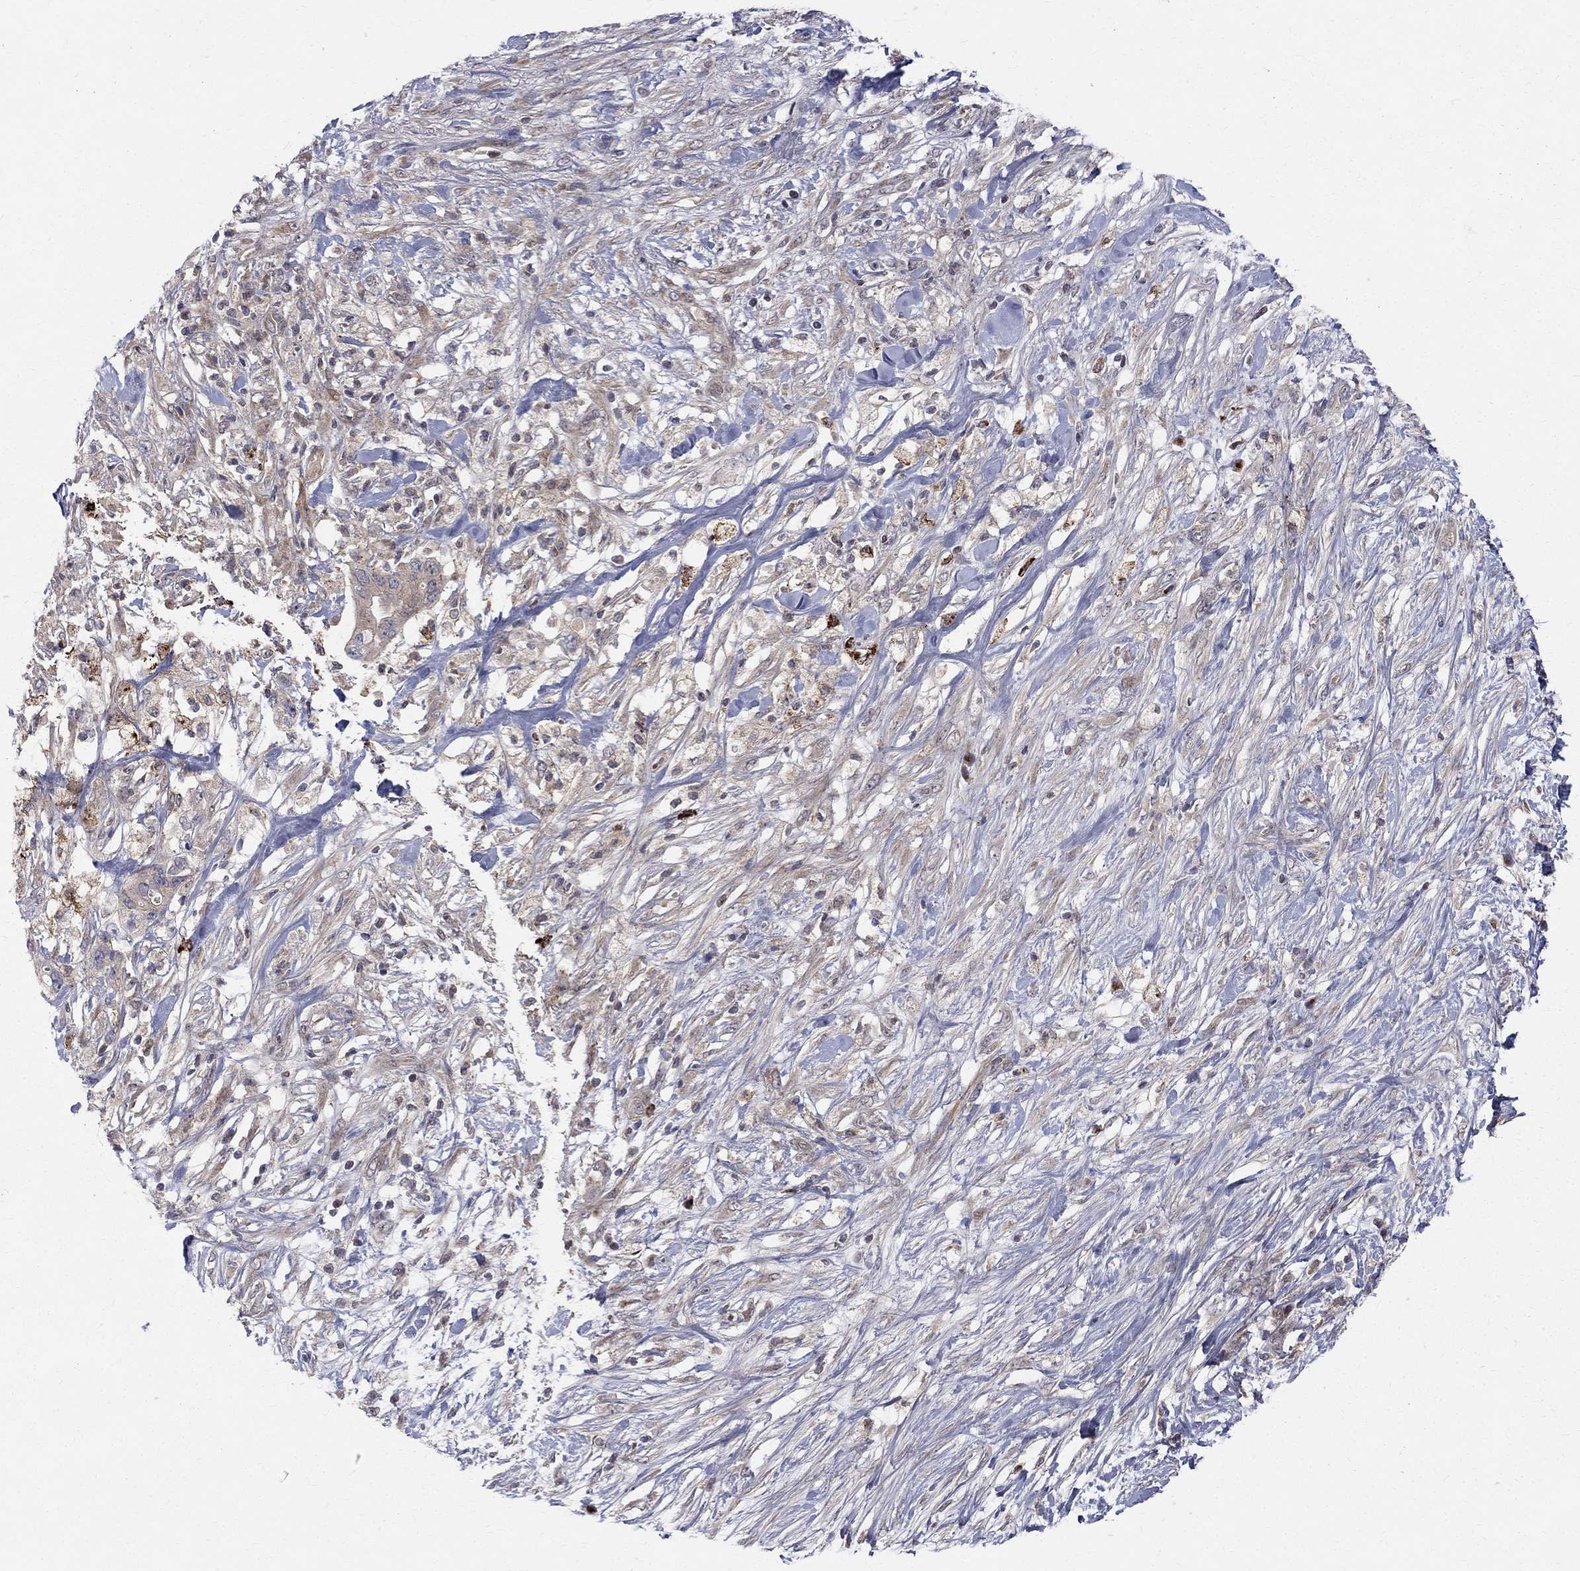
{"staining": {"intensity": "weak", "quantity": "<25%", "location": "cytoplasmic/membranous"}, "tissue": "pancreatic cancer", "cell_type": "Tumor cells", "image_type": "cancer", "snomed": [{"axis": "morphology", "description": "Adenocarcinoma, NOS"}, {"axis": "topography", "description": "Pancreas"}], "caption": "Tumor cells are negative for brown protein staining in pancreatic cancer (adenocarcinoma).", "gene": "WDR19", "patient": {"sex": "female", "age": 72}}